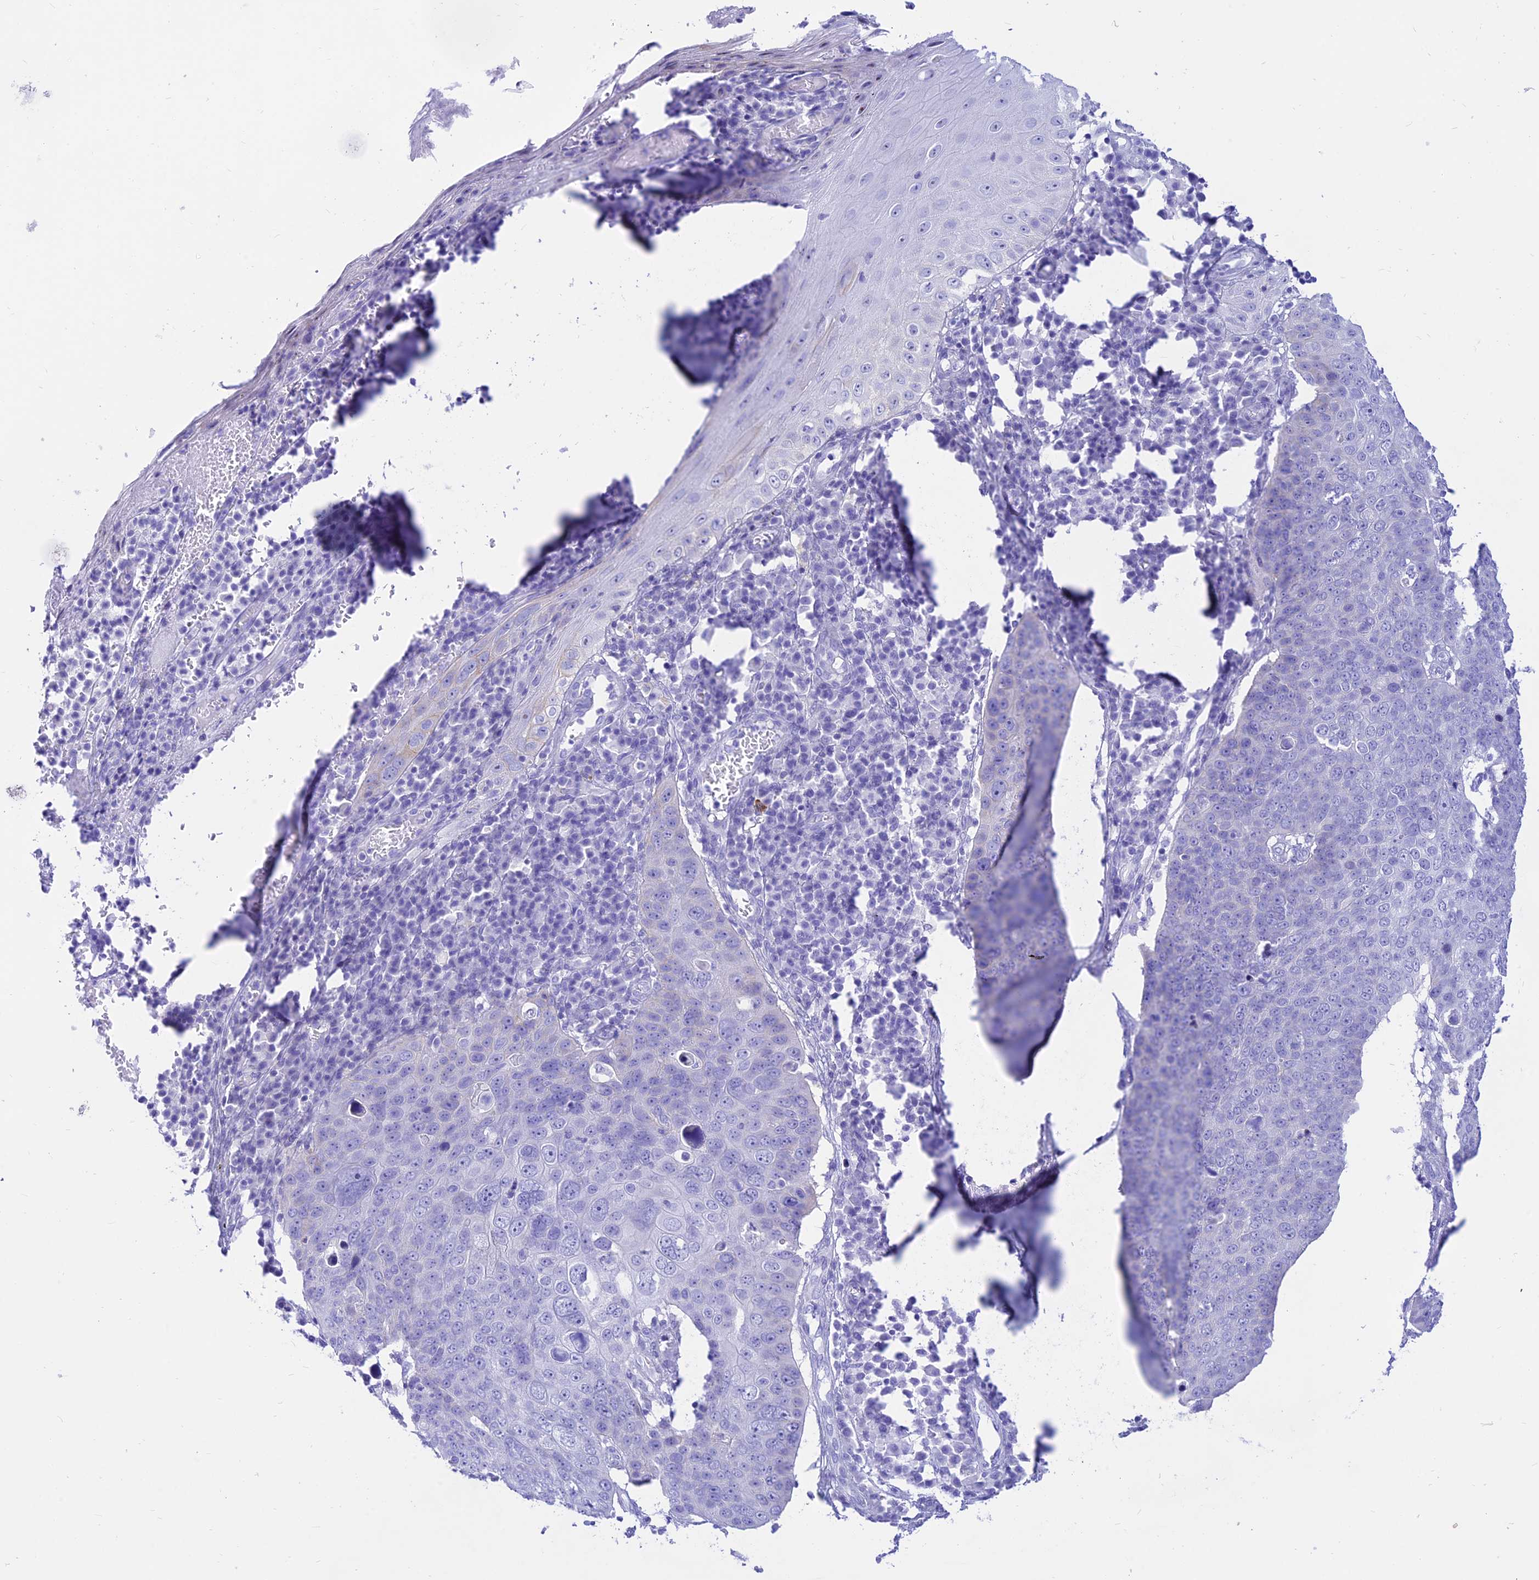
{"staining": {"intensity": "negative", "quantity": "none", "location": "none"}, "tissue": "skin cancer", "cell_type": "Tumor cells", "image_type": "cancer", "snomed": [{"axis": "morphology", "description": "Squamous cell carcinoma, NOS"}, {"axis": "topography", "description": "Skin"}], "caption": "There is no significant staining in tumor cells of skin cancer.", "gene": "PRNP", "patient": {"sex": "male", "age": 71}}